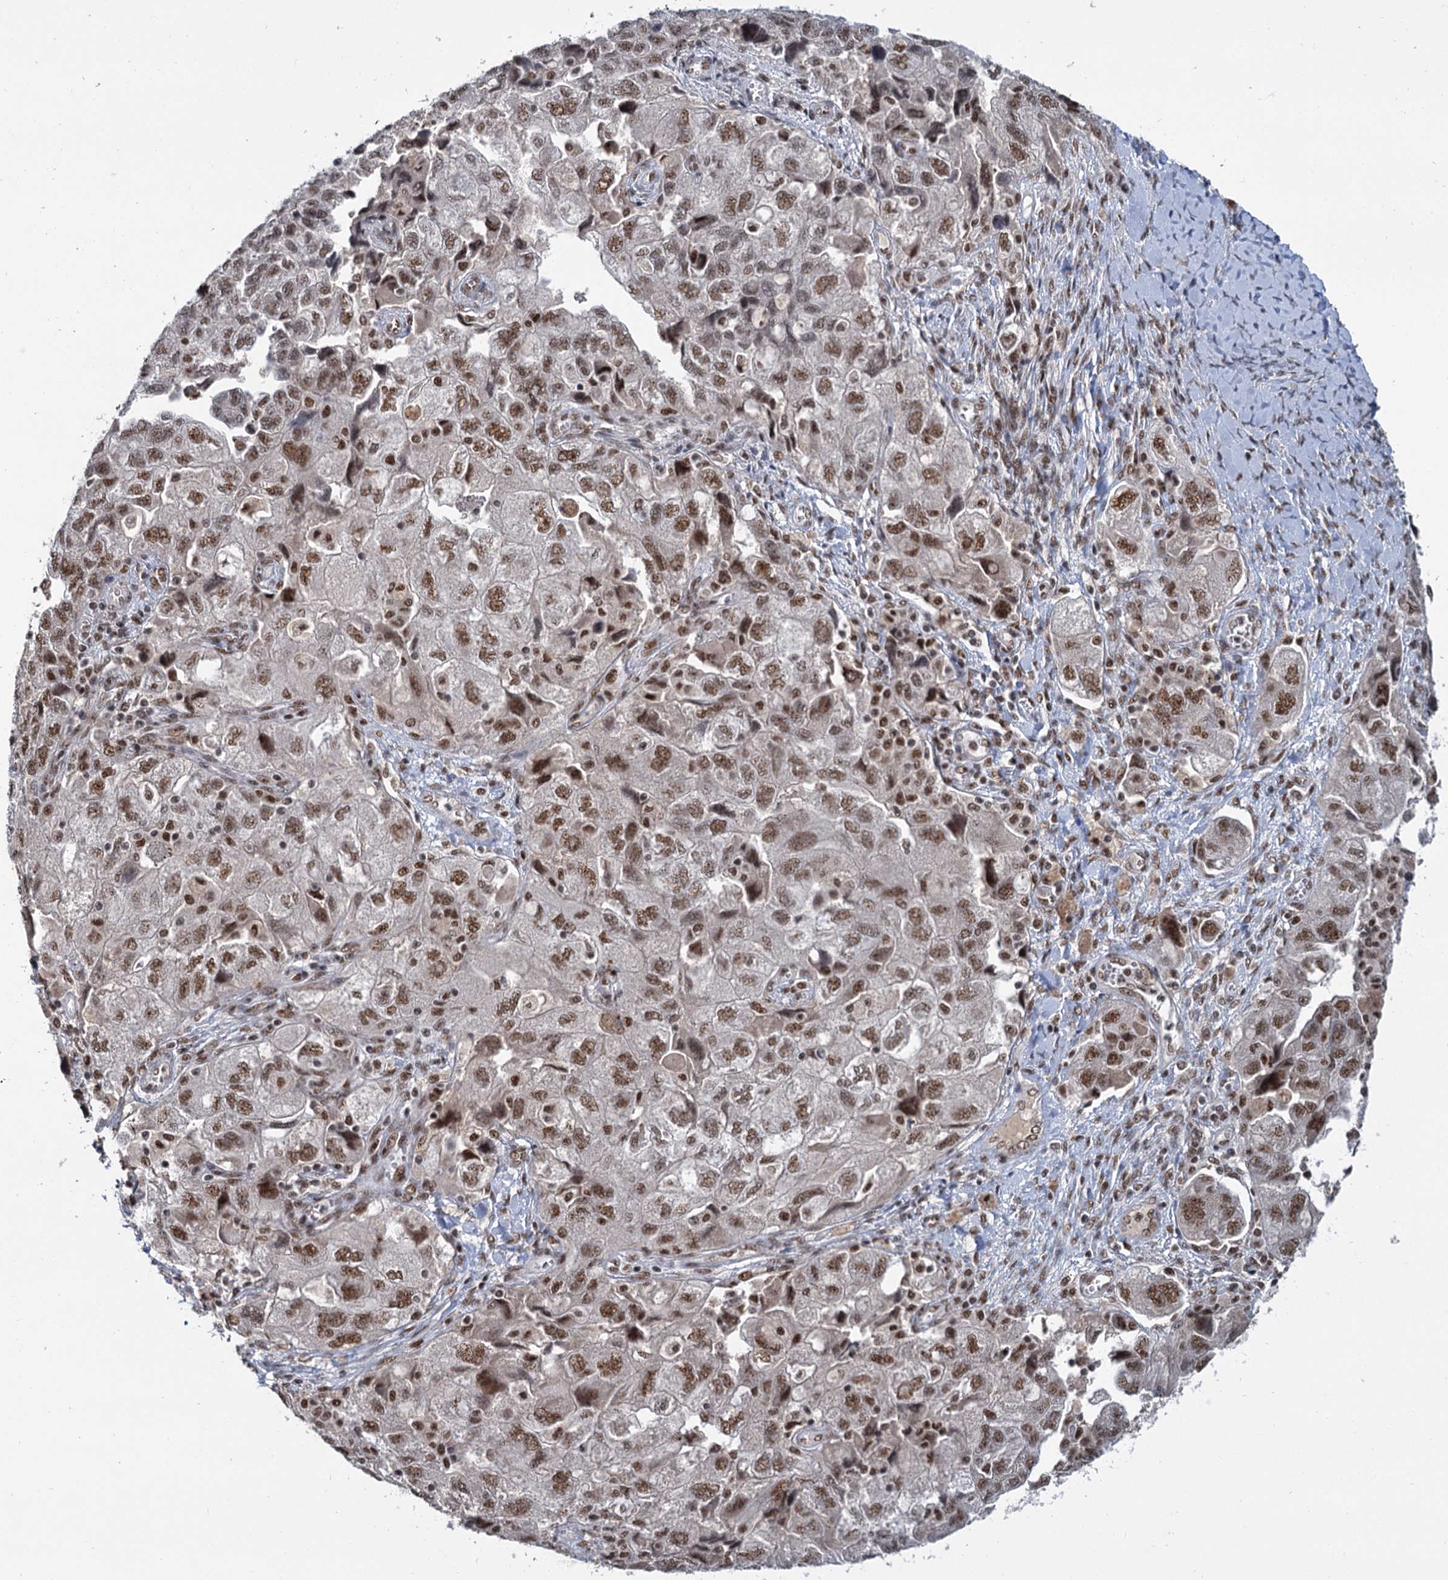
{"staining": {"intensity": "moderate", "quantity": ">75%", "location": "nuclear"}, "tissue": "ovarian cancer", "cell_type": "Tumor cells", "image_type": "cancer", "snomed": [{"axis": "morphology", "description": "Carcinoma, NOS"}, {"axis": "morphology", "description": "Cystadenocarcinoma, serous, NOS"}, {"axis": "topography", "description": "Ovary"}], "caption": "The immunohistochemical stain labels moderate nuclear expression in tumor cells of serous cystadenocarcinoma (ovarian) tissue. (DAB (3,3'-diaminobenzidine) IHC with brightfield microscopy, high magnification).", "gene": "WBP4", "patient": {"sex": "female", "age": 69}}